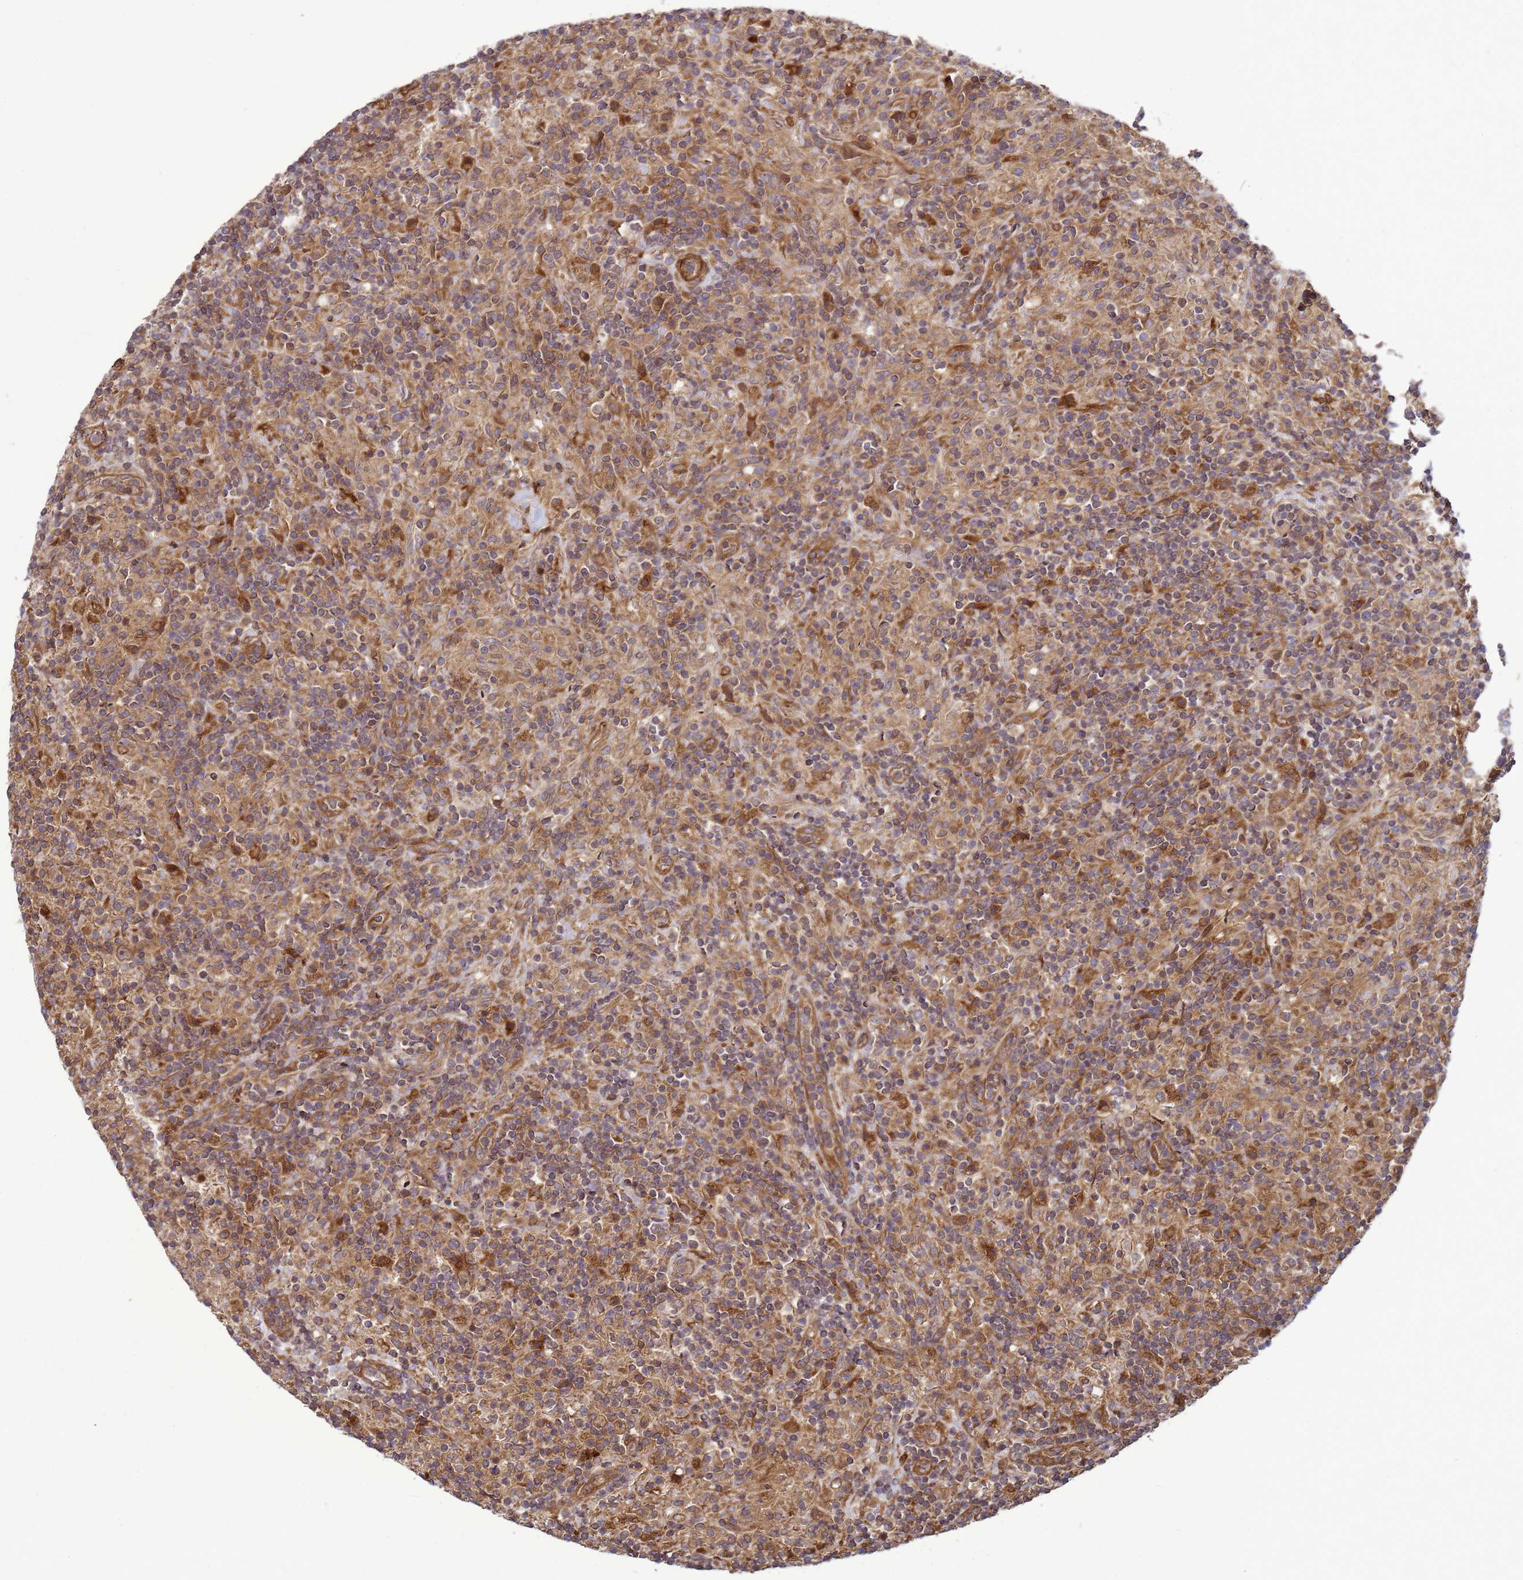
{"staining": {"intensity": "moderate", "quantity": ">75%", "location": "cytoplasmic/membranous"}, "tissue": "lymphoma", "cell_type": "Tumor cells", "image_type": "cancer", "snomed": [{"axis": "morphology", "description": "Hodgkin's disease, NOS"}, {"axis": "topography", "description": "Lymph node"}], "caption": "Approximately >75% of tumor cells in human lymphoma reveal moderate cytoplasmic/membranous protein staining as visualized by brown immunohistochemical staining.", "gene": "CNOT1", "patient": {"sex": "male", "age": 70}}